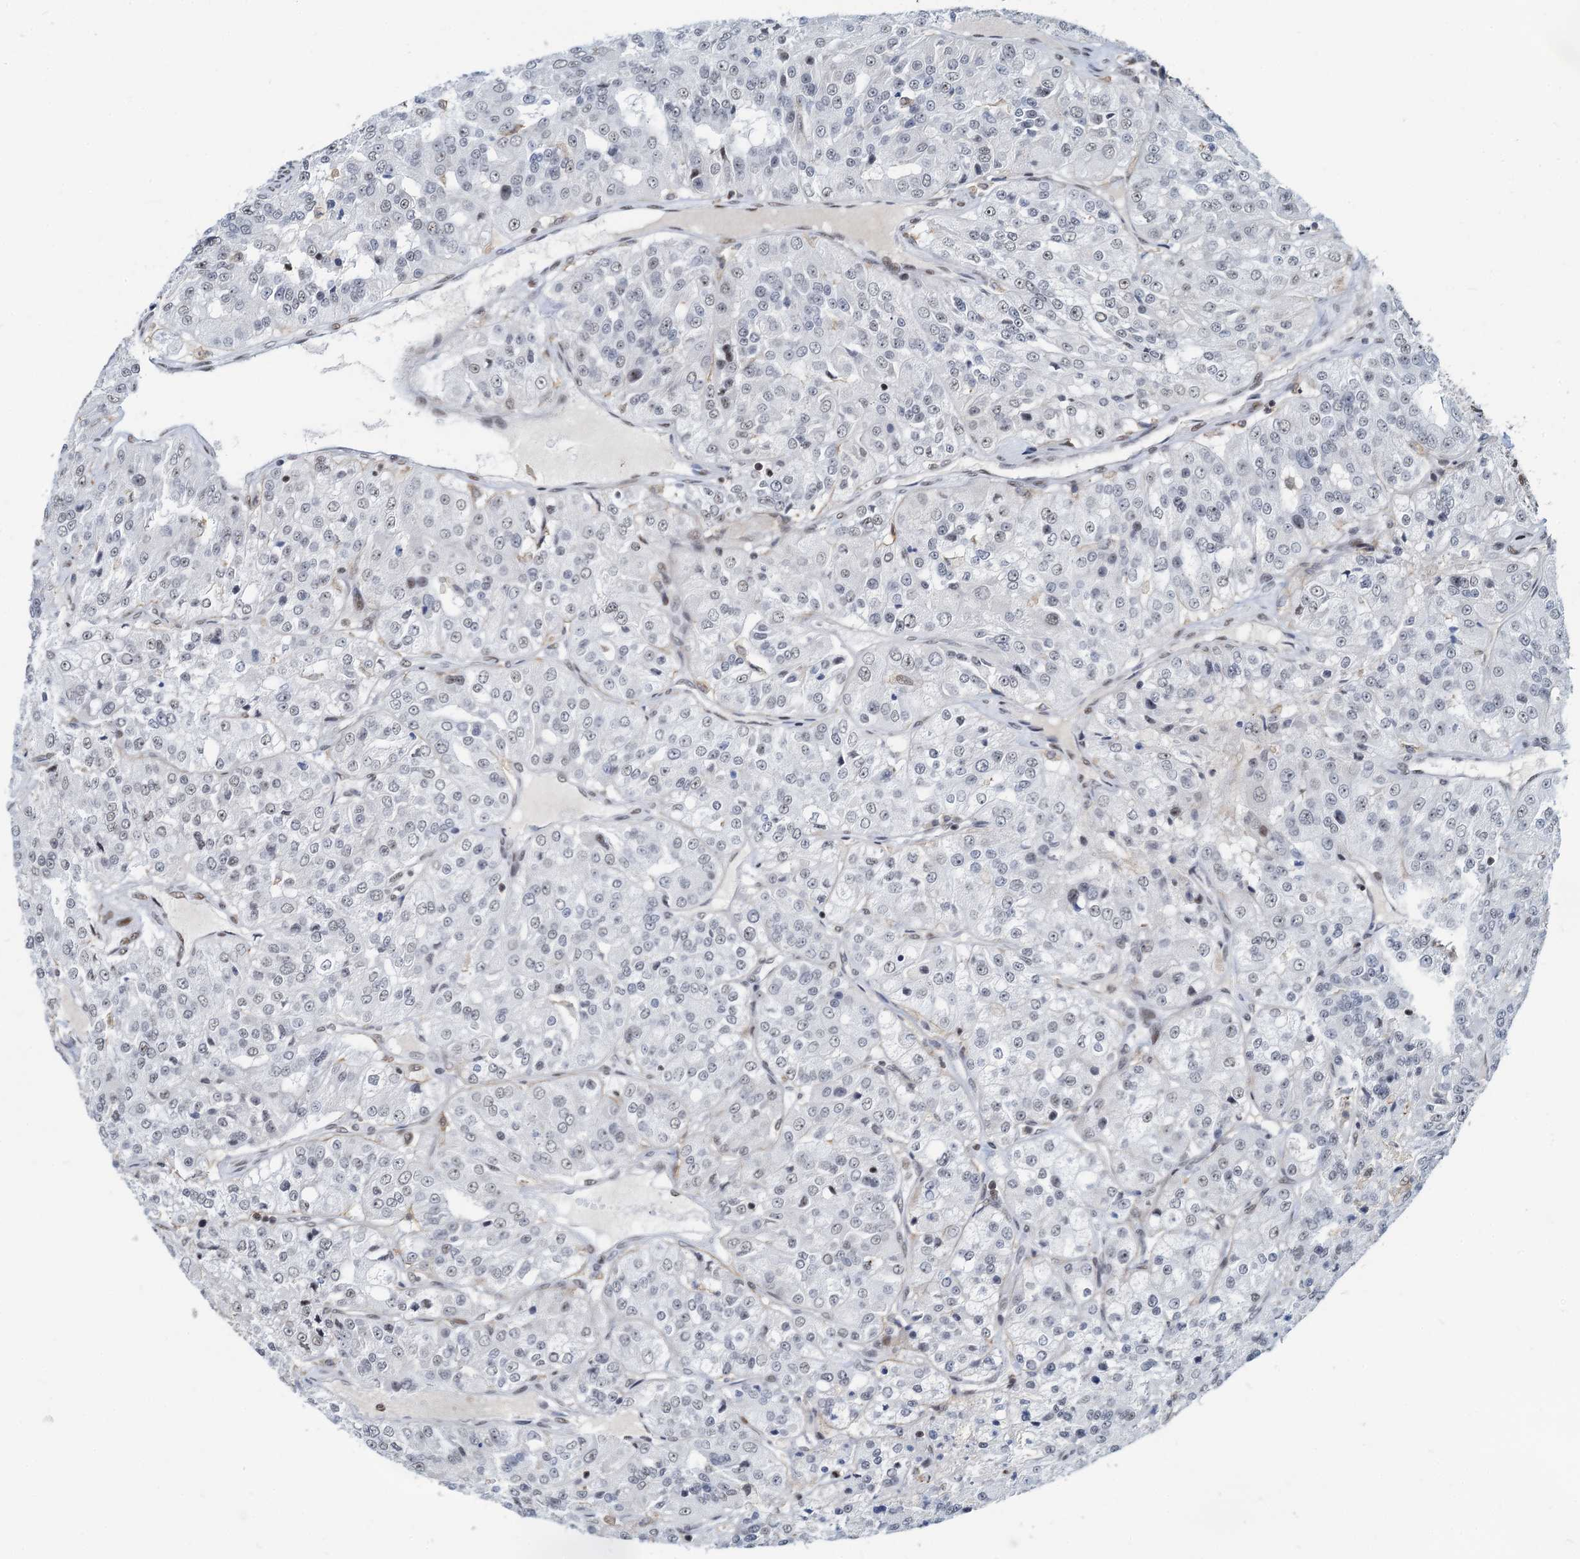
{"staining": {"intensity": "negative", "quantity": "none", "location": "none"}, "tissue": "renal cancer", "cell_type": "Tumor cells", "image_type": "cancer", "snomed": [{"axis": "morphology", "description": "Adenocarcinoma, NOS"}, {"axis": "topography", "description": "Kidney"}], "caption": "This is a image of IHC staining of adenocarcinoma (renal), which shows no positivity in tumor cells.", "gene": "RBM26", "patient": {"sex": "female", "age": 63}}